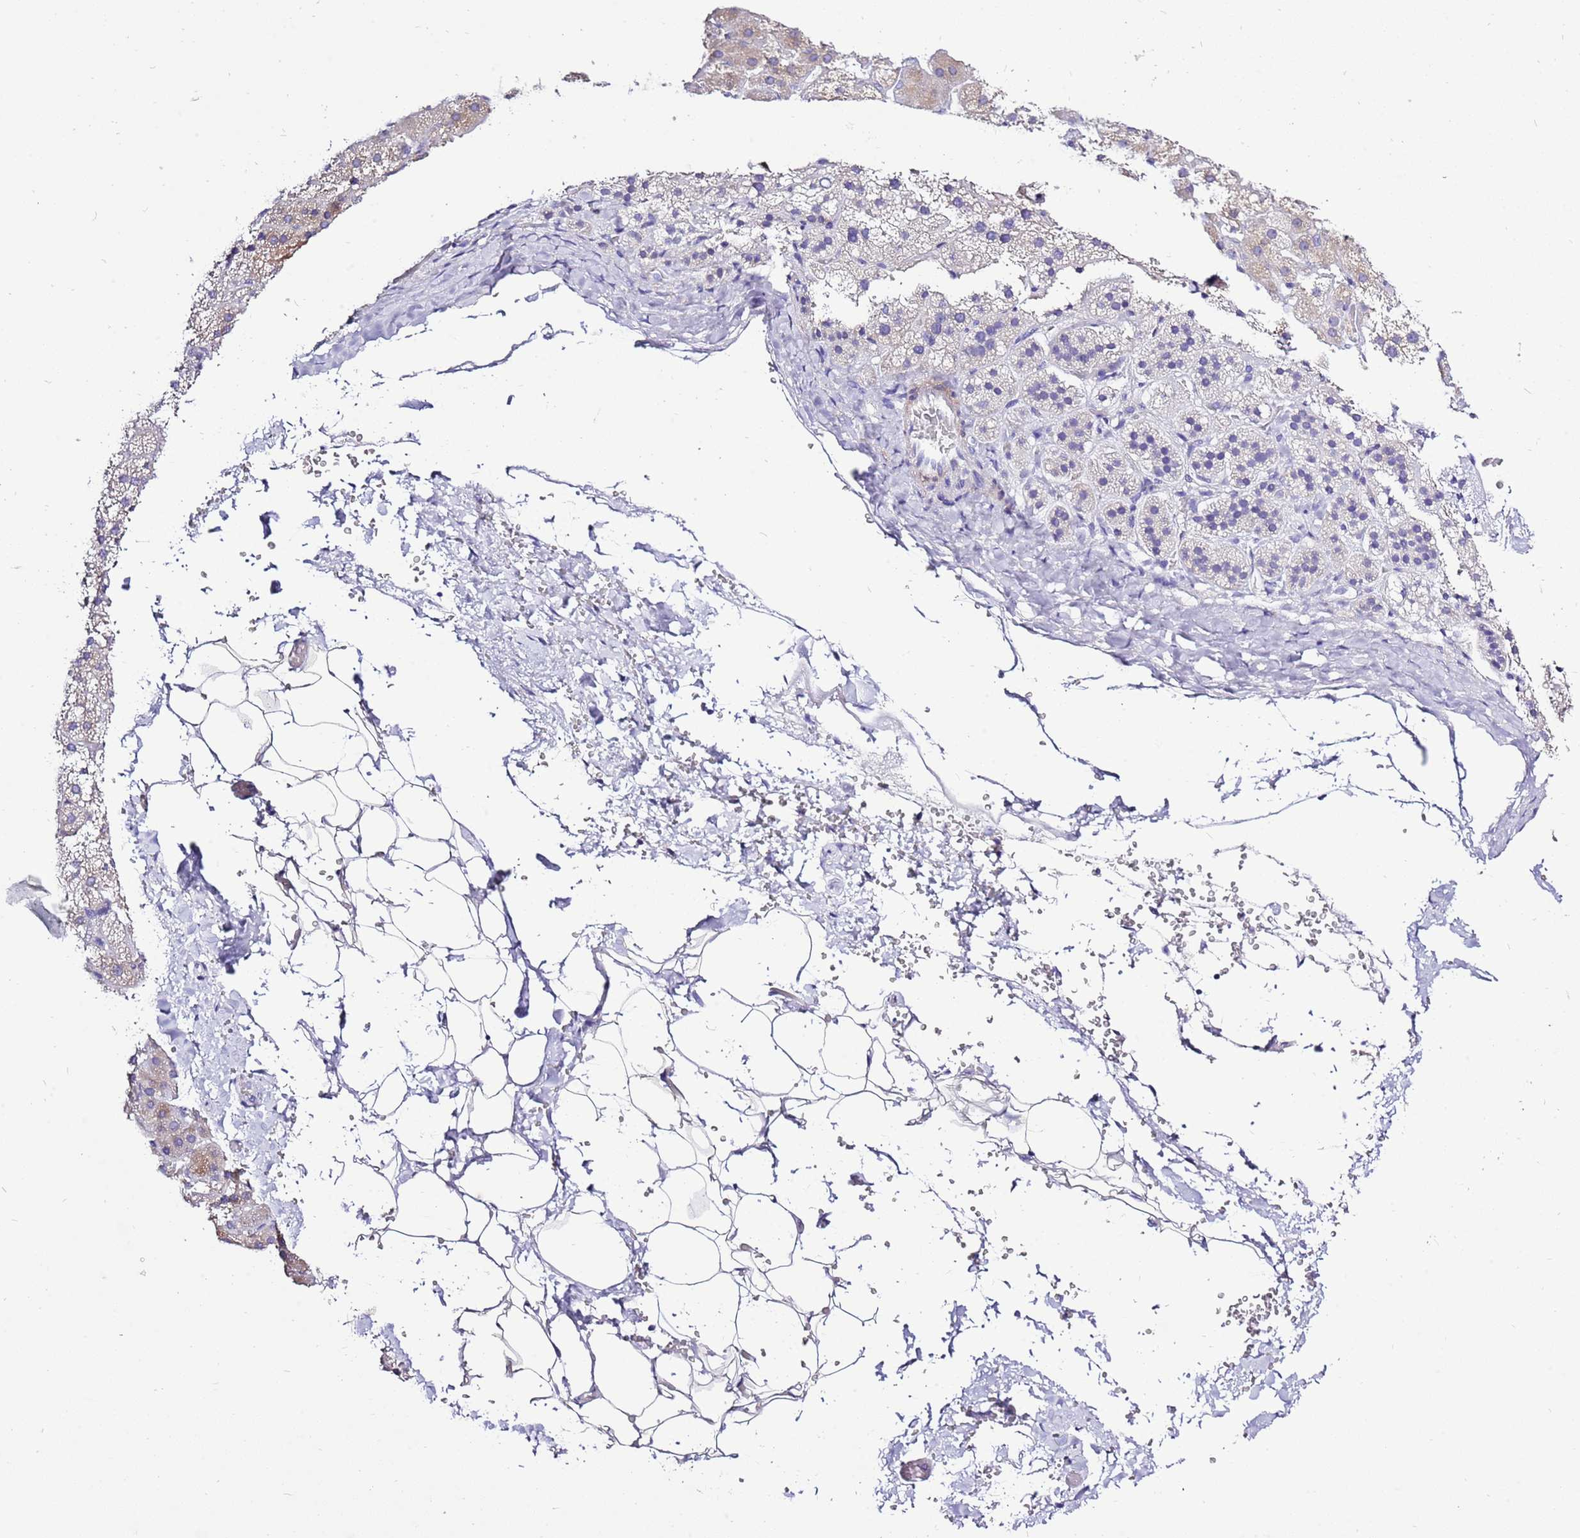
{"staining": {"intensity": "negative", "quantity": "none", "location": "none"}, "tissue": "adrenal gland", "cell_type": "Glandular cells", "image_type": "normal", "snomed": [{"axis": "morphology", "description": "Normal tissue, NOS"}, {"axis": "topography", "description": "Adrenal gland"}], "caption": "This is an immunohistochemistry image of unremarkable human adrenal gland. There is no positivity in glandular cells.", "gene": "GLCE", "patient": {"sex": "female", "age": 44}}